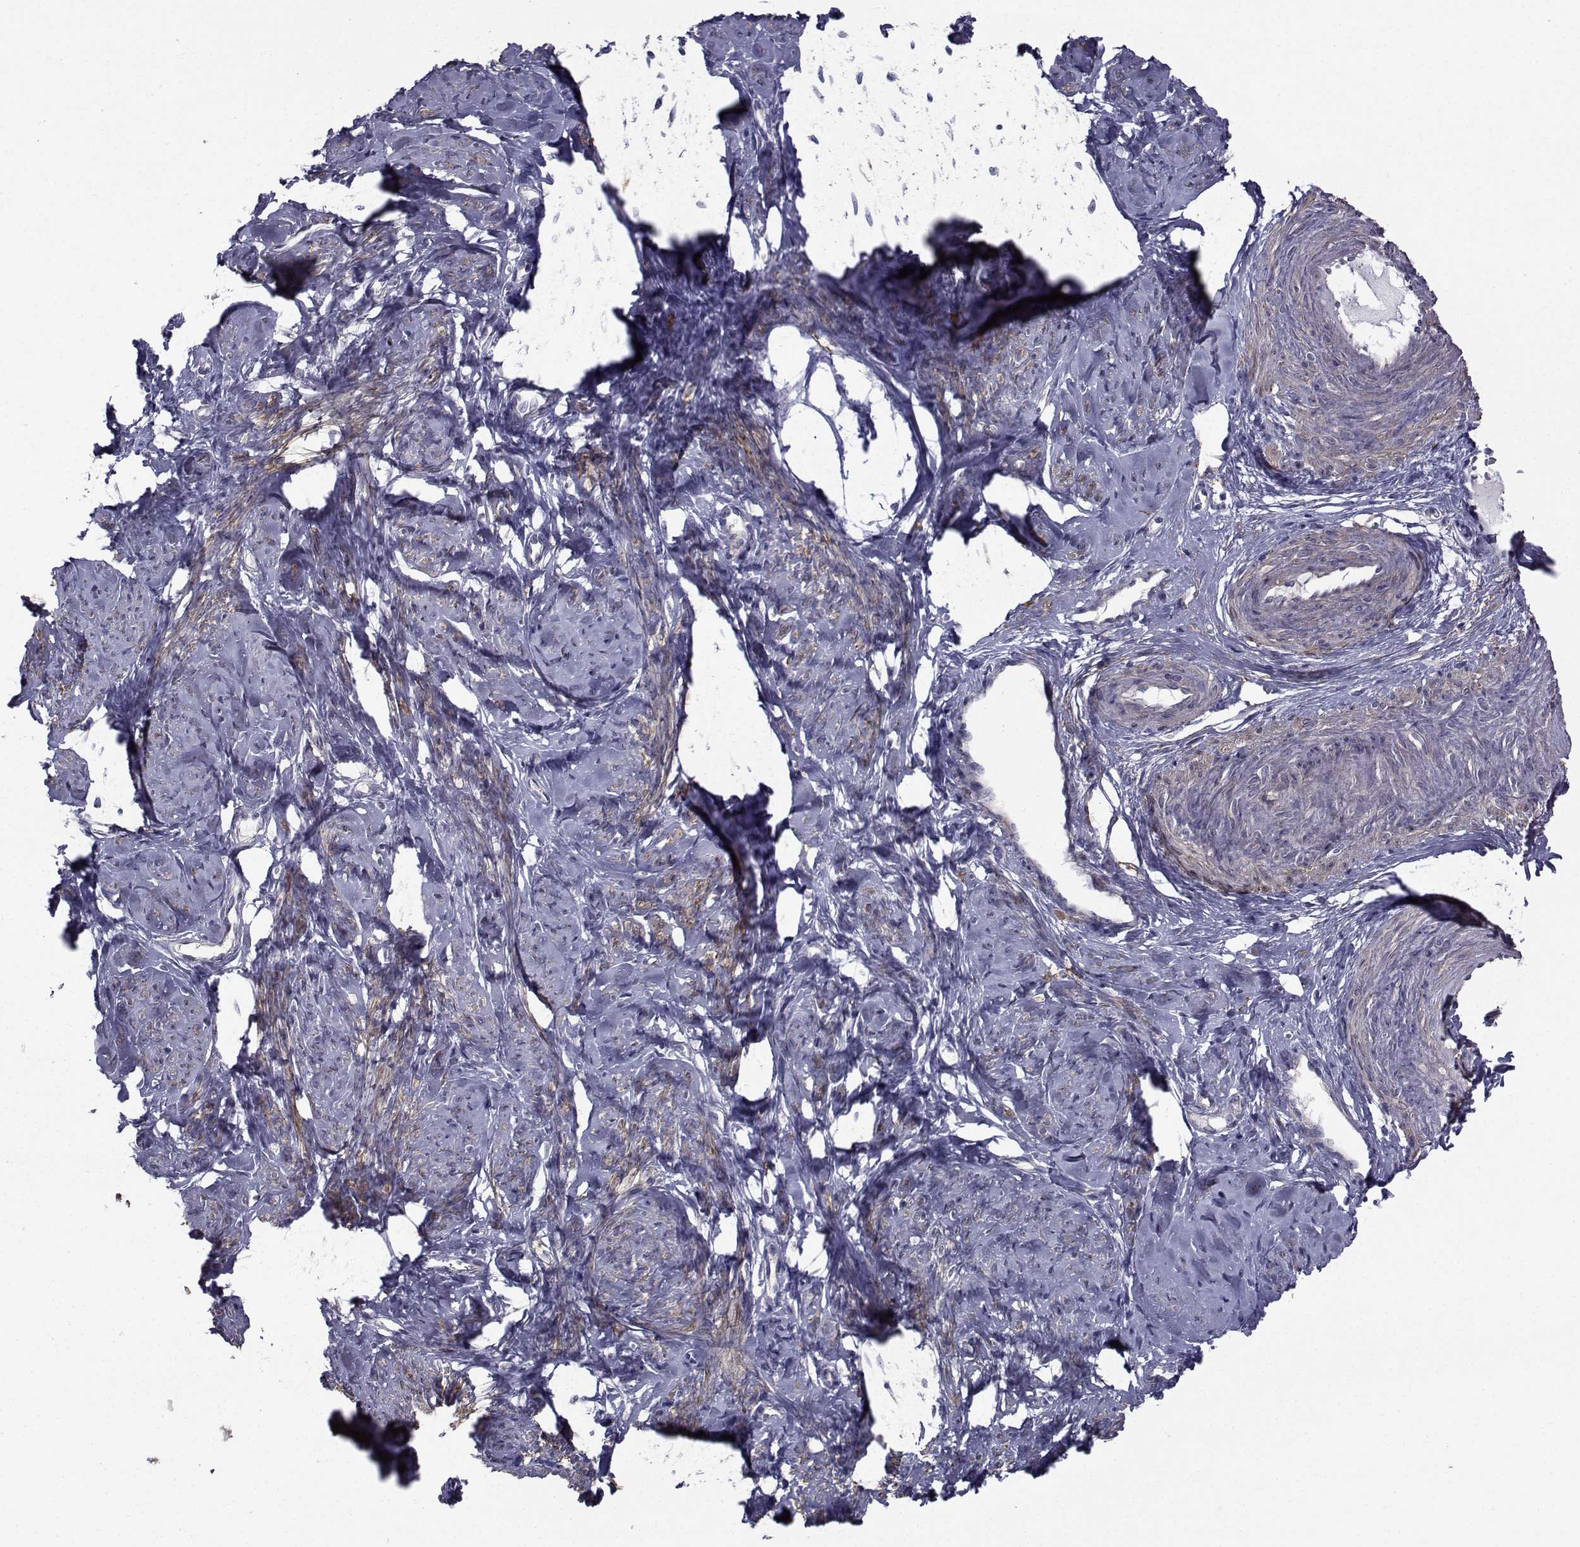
{"staining": {"intensity": "moderate", "quantity": "<25%", "location": "cytoplasmic/membranous"}, "tissue": "smooth muscle", "cell_type": "Smooth muscle cells", "image_type": "normal", "snomed": [{"axis": "morphology", "description": "Normal tissue, NOS"}, {"axis": "topography", "description": "Smooth muscle"}], "caption": "Immunohistochemical staining of benign human smooth muscle displays low levels of moderate cytoplasmic/membranous staining in about <25% of smooth muscle cells. (Brightfield microscopy of DAB IHC at high magnification).", "gene": "CFAP74", "patient": {"sex": "female", "age": 48}}